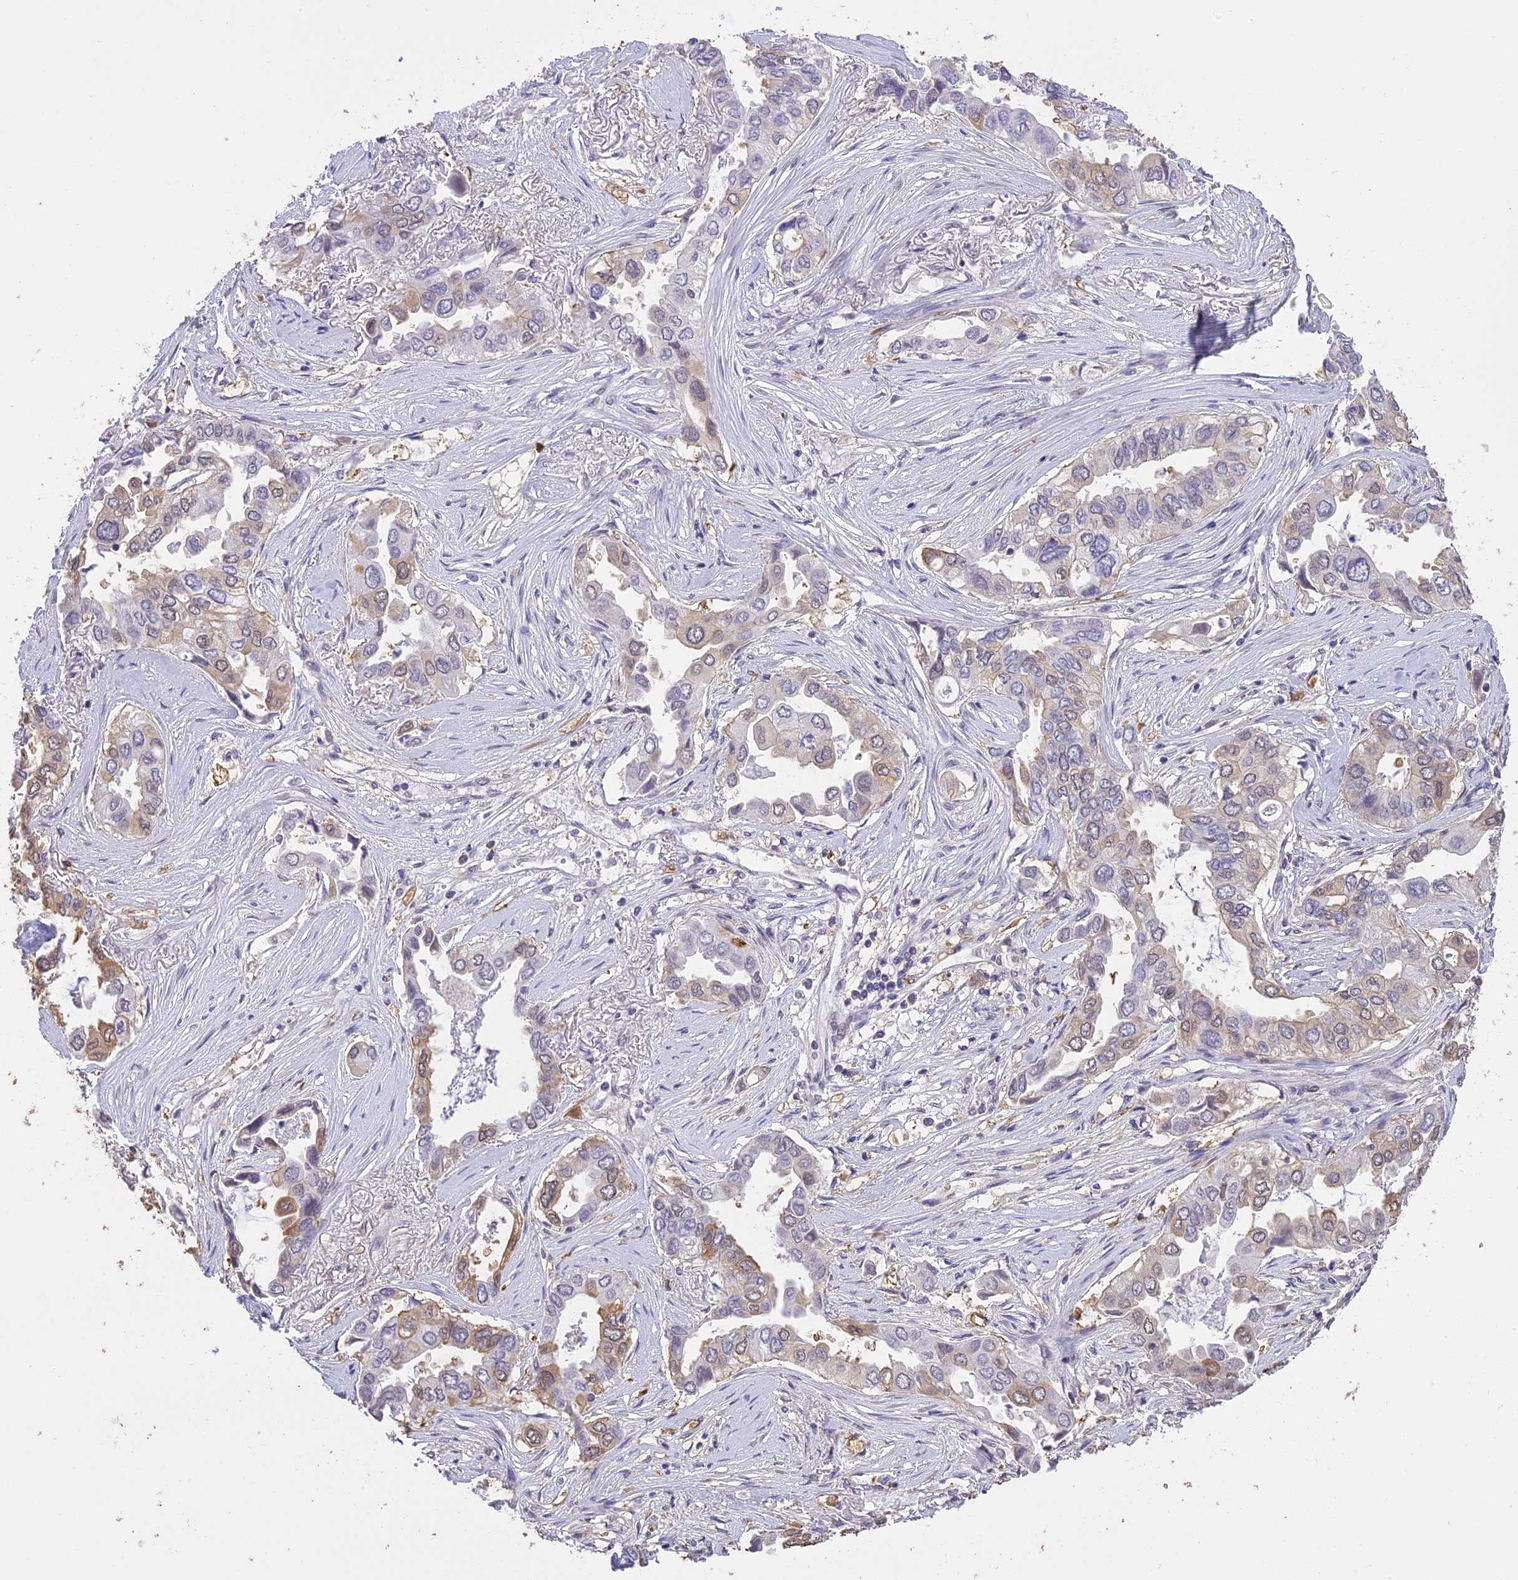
{"staining": {"intensity": "moderate", "quantity": "<25%", "location": "cytoplasmic/membranous,nuclear"}, "tissue": "lung cancer", "cell_type": "Tumor cells", "image_type": "cancer", "snomed": [{"axis": "morphology", "description": "Adenocarcinoma, NOS"}, {"axis": "topography", "description": "Lung"}], "caption": "IHC photomicrograph of neoplastic tissue: human lung adenocarcinoma stained using IHC exhibits low levels of moderate protein expression localized specifically in the cytoplasmic/membranous and nuclear of tumor cells, appearing as a cytoplasmic/membranous and nuclear brown color.", "gene": "TIGD7", "patient": {"sex": "female", "age": 76}}